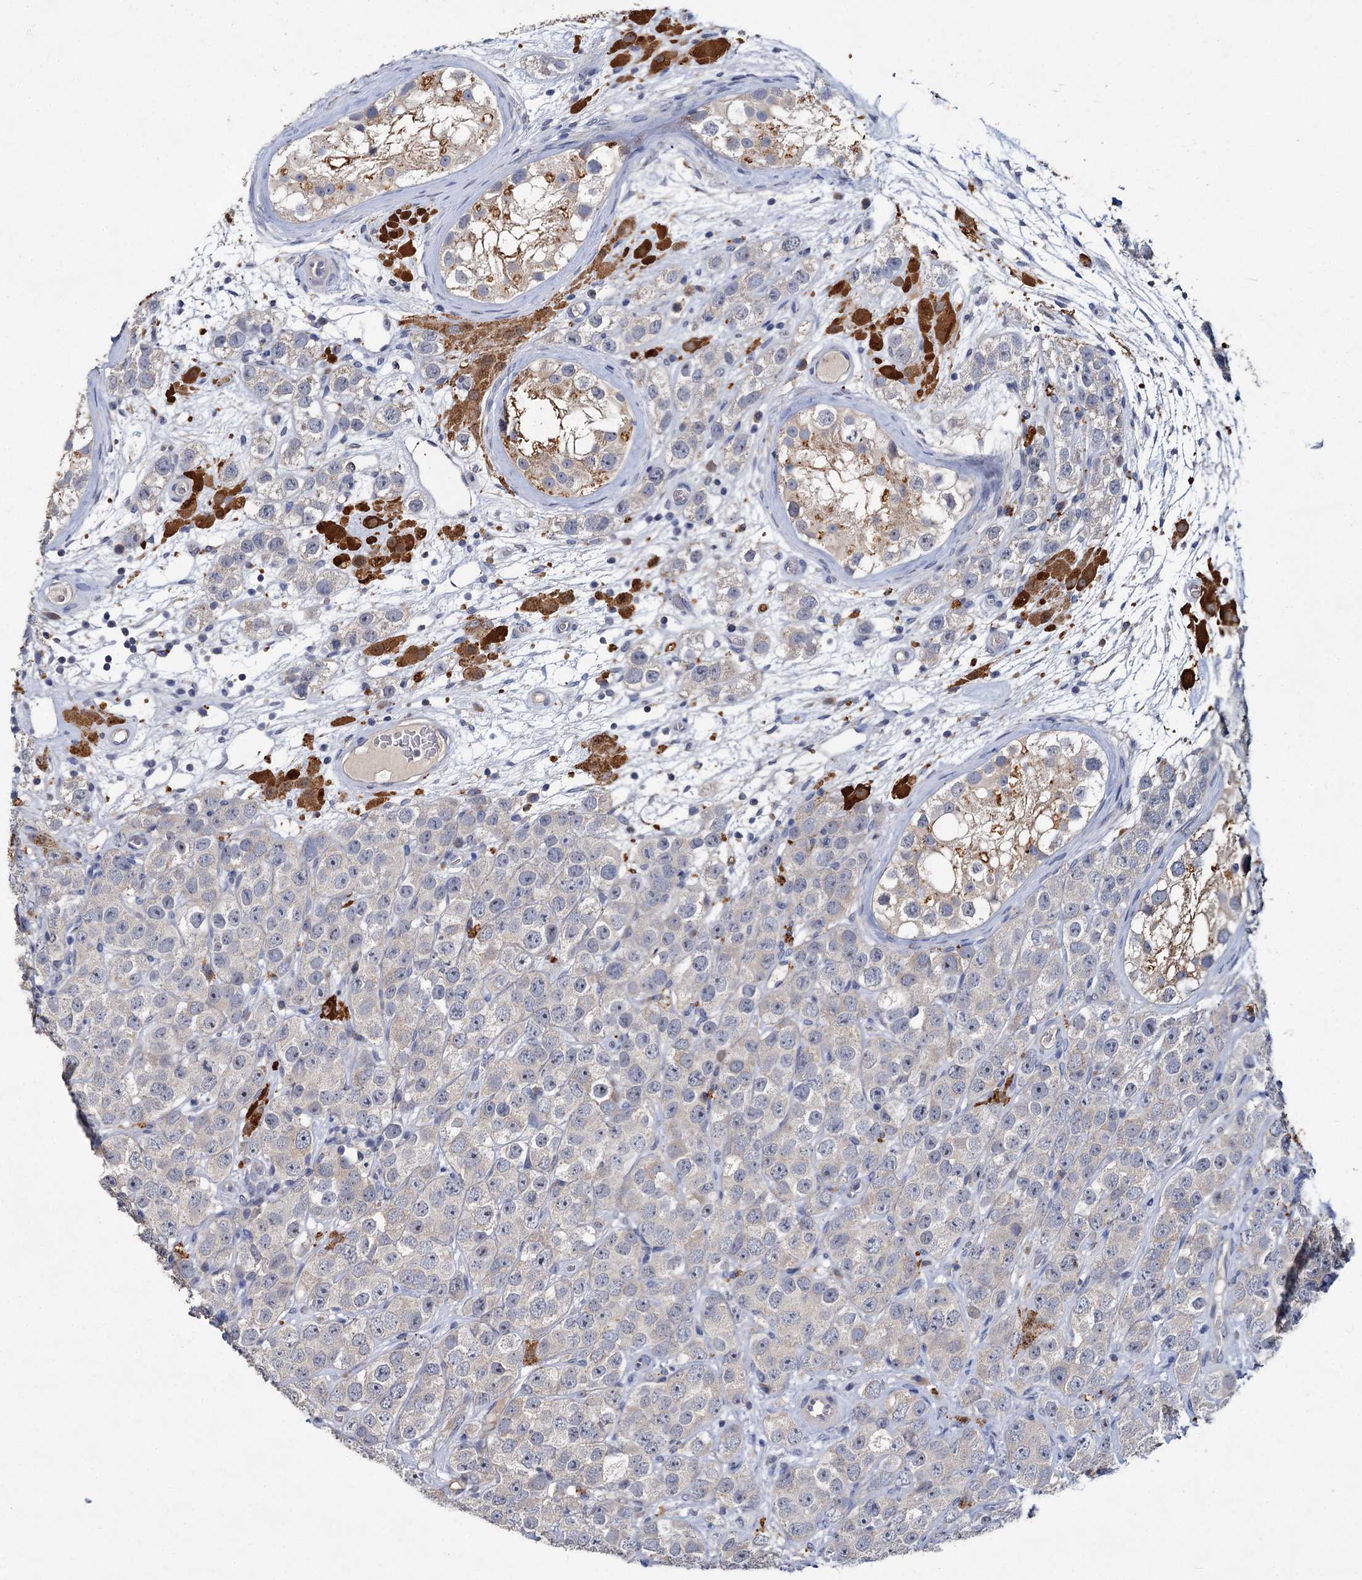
{"staining": {"intensity": "negative", "quantity": "none", "location": "none"}, "tissue": "testis cancer", "cell_type": "Tumor cells", "image_type": "cancer", "snomed": [{"axis": "morphology", "description": "Seminoma, NOS"}, {"axis": "topography", "description": "Testis"}], "caption": "Immunohistochemistry (IHC) of testis seminoma shows no positivity in tumor cells.", "gene": "ATP9A", "patient": {"sex": "male", "age": 28}}